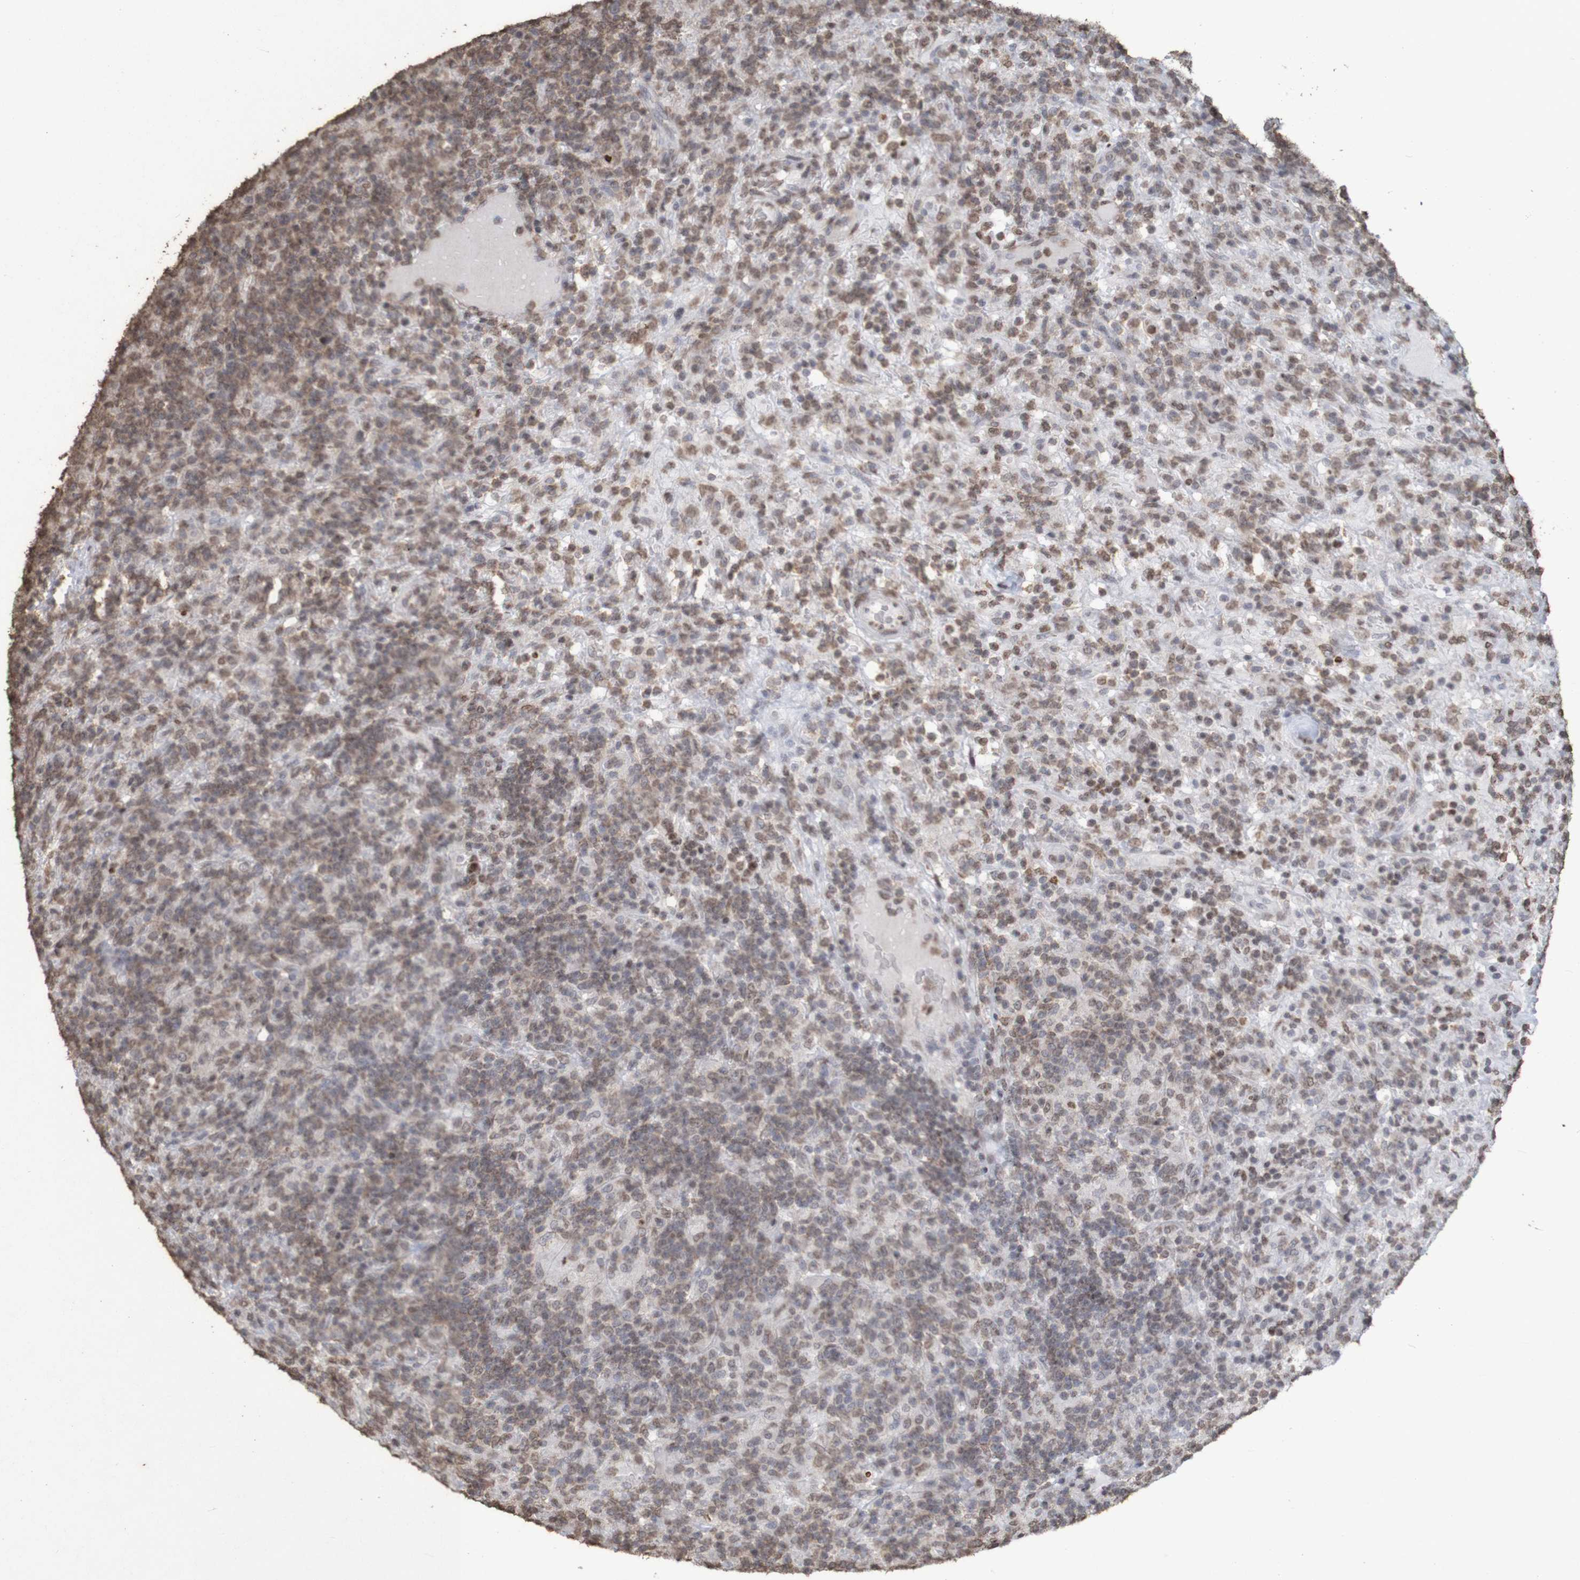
{"staining": {"intensity": "weak", "quantity": ">75%", "location": "nuclear"}, "tissue": "lymphoma", "cell_type": "Tumor cells", "image_type": "cancer", "snomed": [{"axis": "morphology", "description": "Hodgkin's disease, NOS"}, {"axis": "topography", "description": "Lymph node"}], "caption": "The immunohistochemical stain highlights weak nuclear staining in tumor cells of Hodgkin's disease tissue.", "gene": "GFI1", "patient": {"sex": "male", "age": 70}}